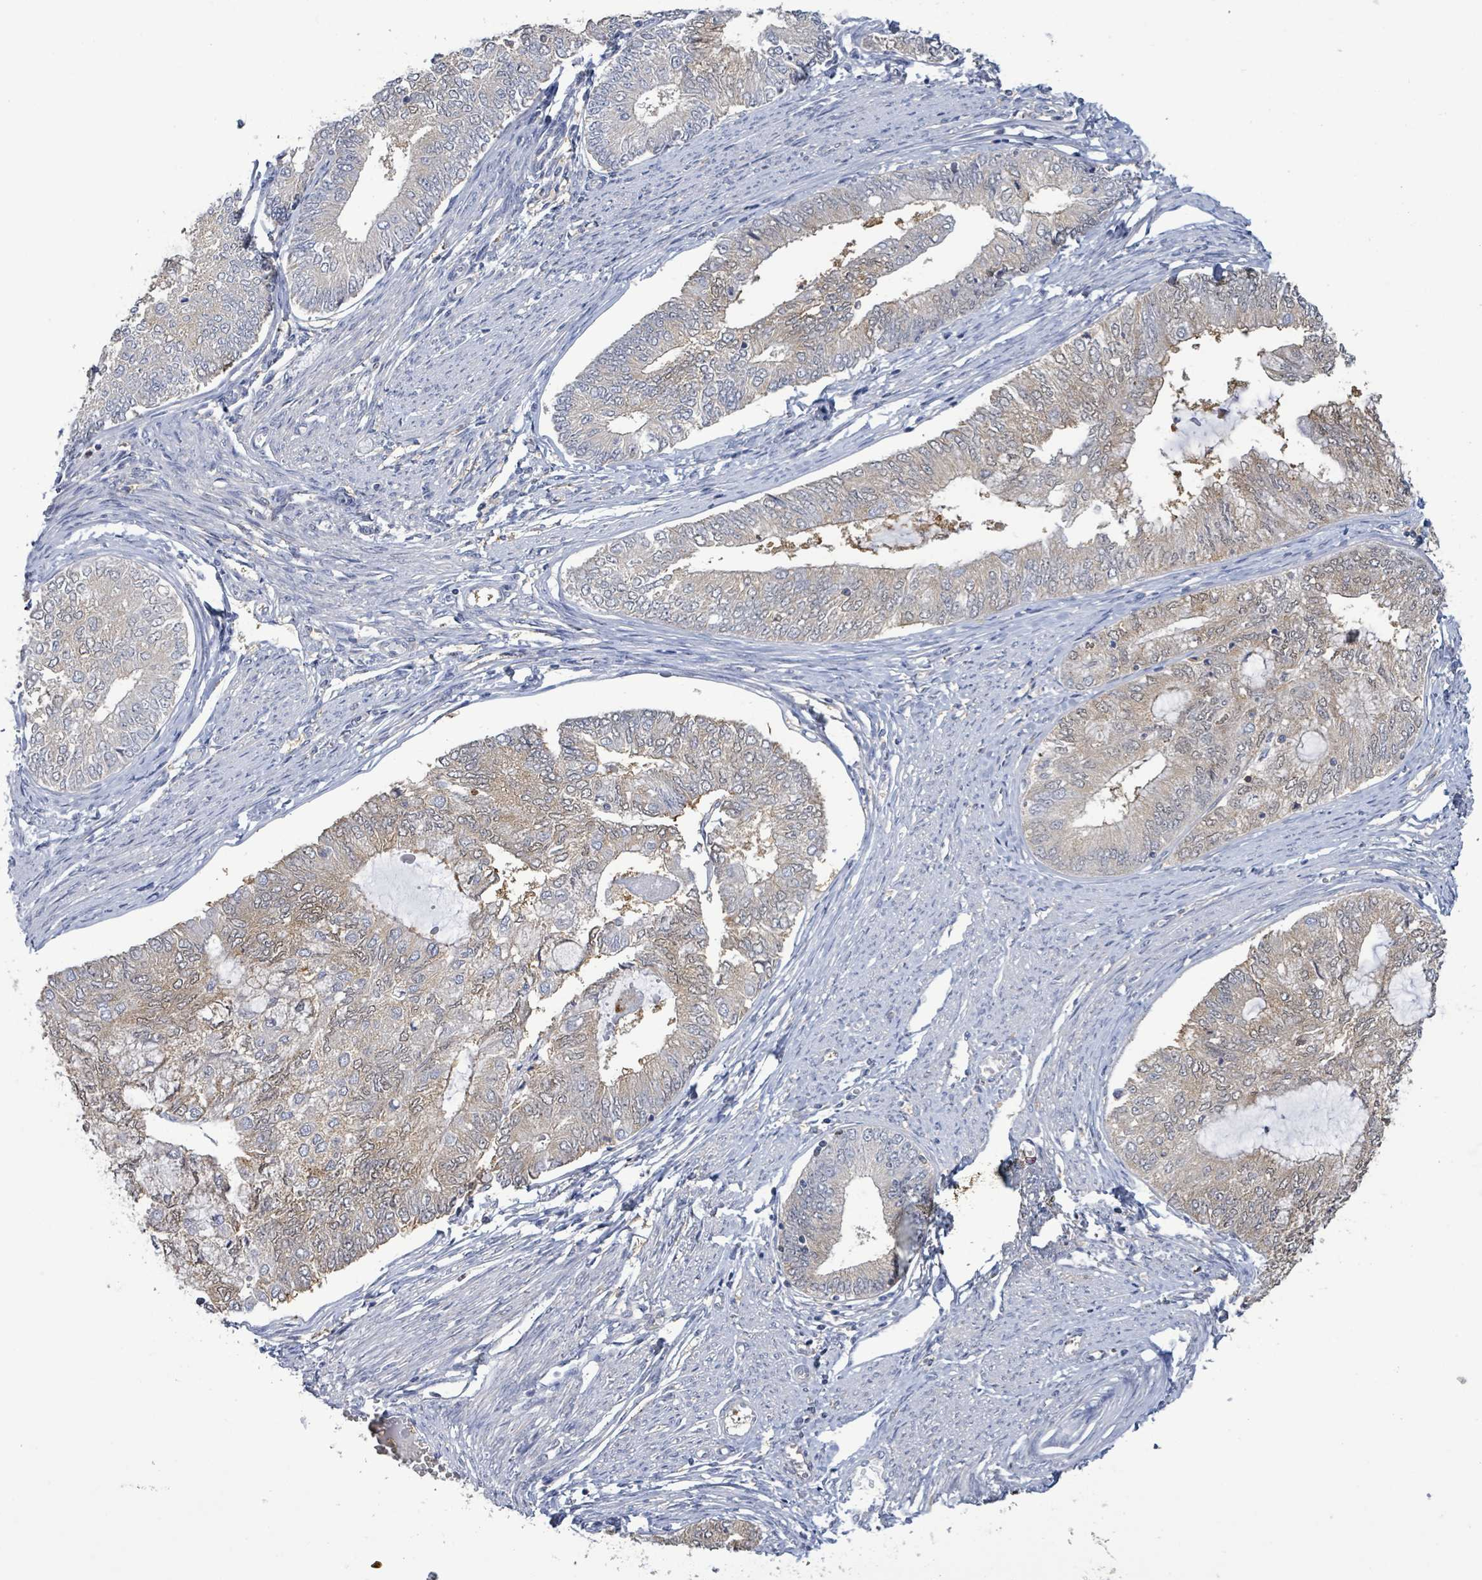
{"staining": {"intensity": "weak", "quantity": "<25%", "location": "cytoplasmic/membranous"}, "tissue": "endometrial cancer", "cell_type": "Tumor cells", "image_type": "cancer", "snomed": [{"axis": "morphology", "description": "Adenocarcinoma, NOS"}, {"axis": "topography", "description": "Endometrium"}], "caption": "Endometrial cancer was stained to show a protein in brown. There is no significant positivity in tumor cells.", "gene": "PGAM1", "patient": {"sex": "female", "age": 68}}